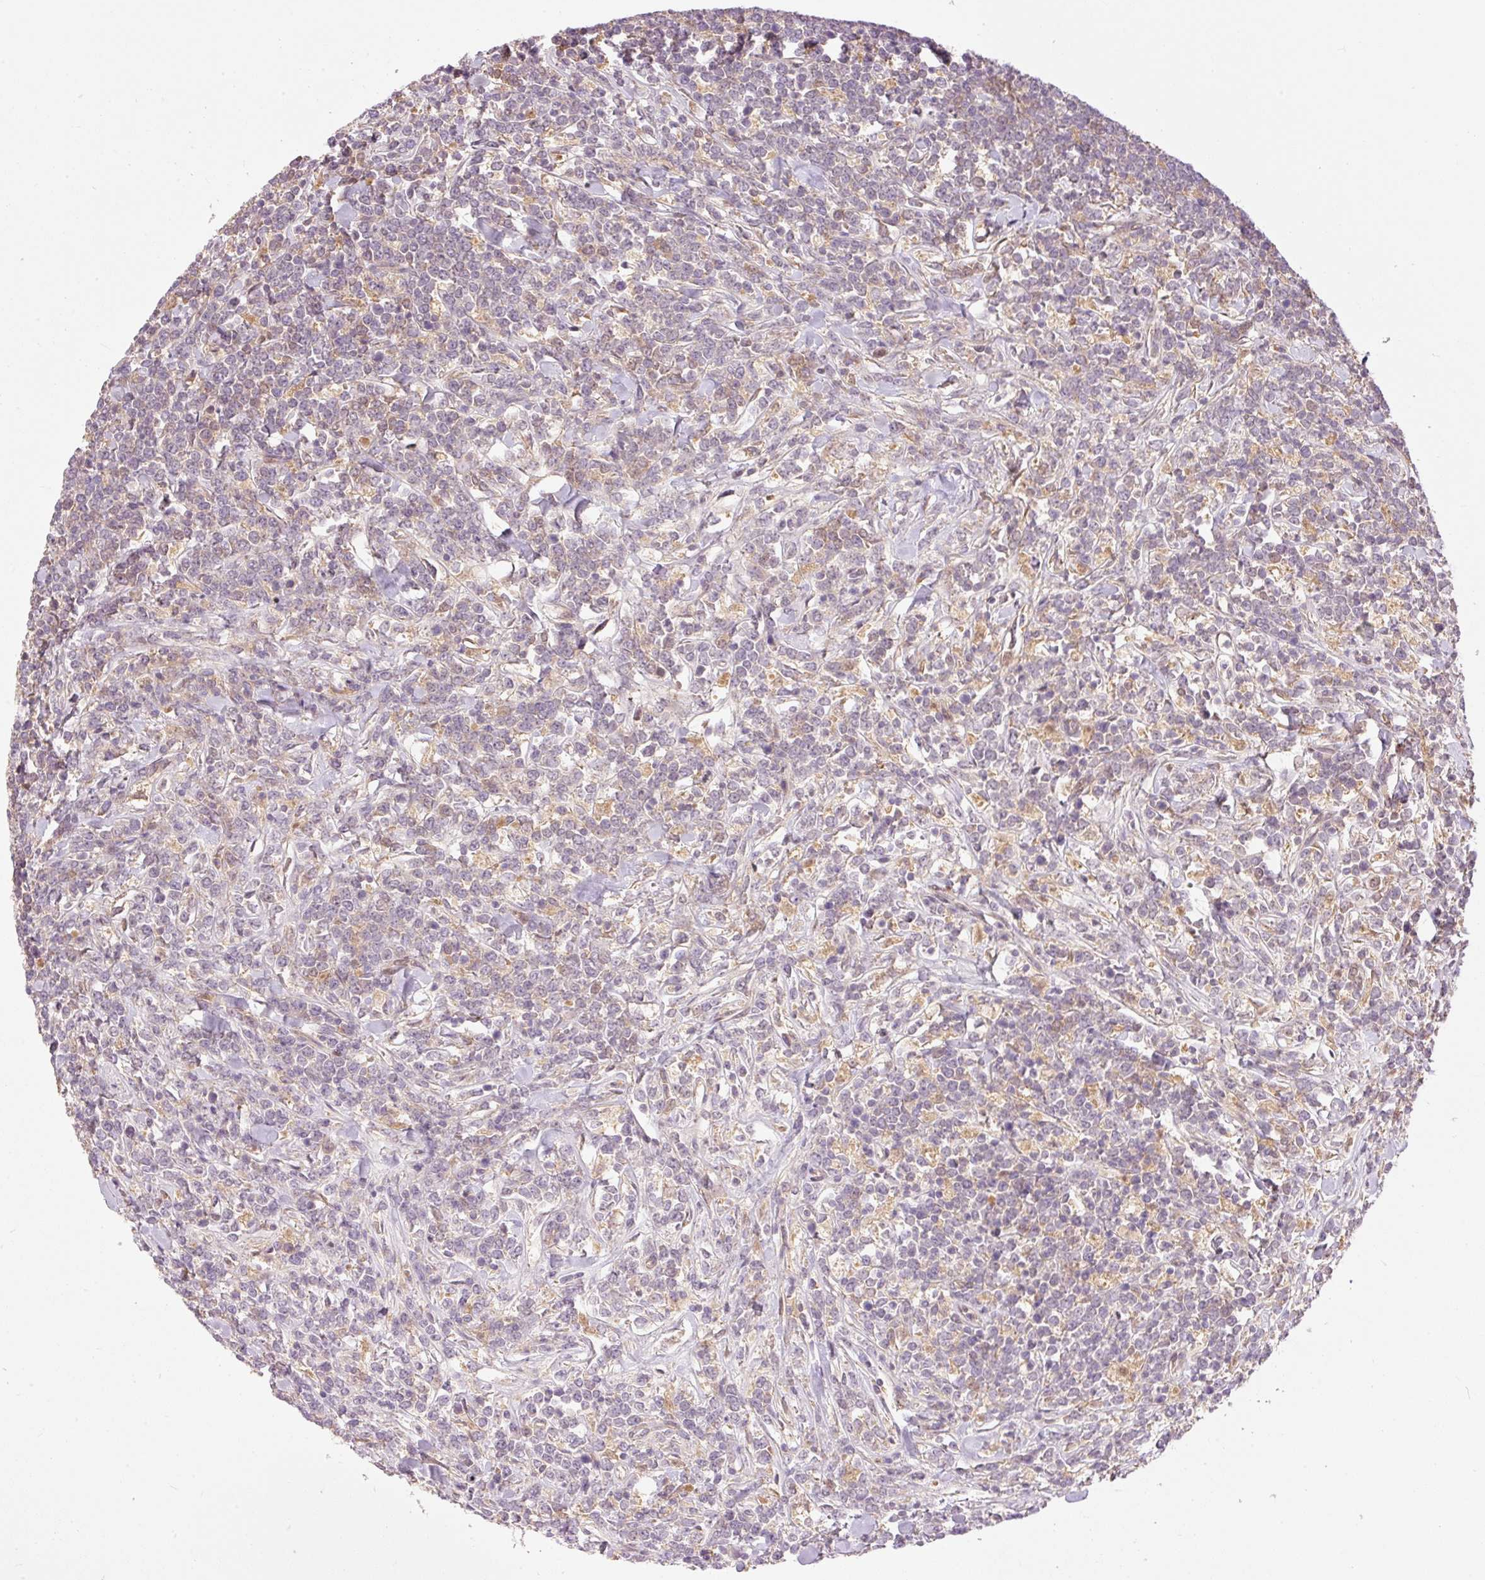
{"staining": {"intensity": "negative", "quantity": "none", "location": "none"}, "tissue": "lymphoma", "cell_type": "Tumor cells", "image_type": "cancer", "snomed": [{"axis": "morphology", "description": "Malignant lymphoma, non-Hodgkin's type, High grade"}, {"axis": "topography", "description": "Small intestine"}, {"axis": "topography", "description": "Colon"}], "caption": "High magnification brightfield microscopy of malignant lymphoma, non-Hodgkin's type (high-grade) stained with DAB (3,3'-diaminobenzidine) (brown) and counterstained with hematoxylin (blue): tumor cells show no significant staining.", "gene": "CMTM8", "patient": {"sex": "male", "age": 8}}